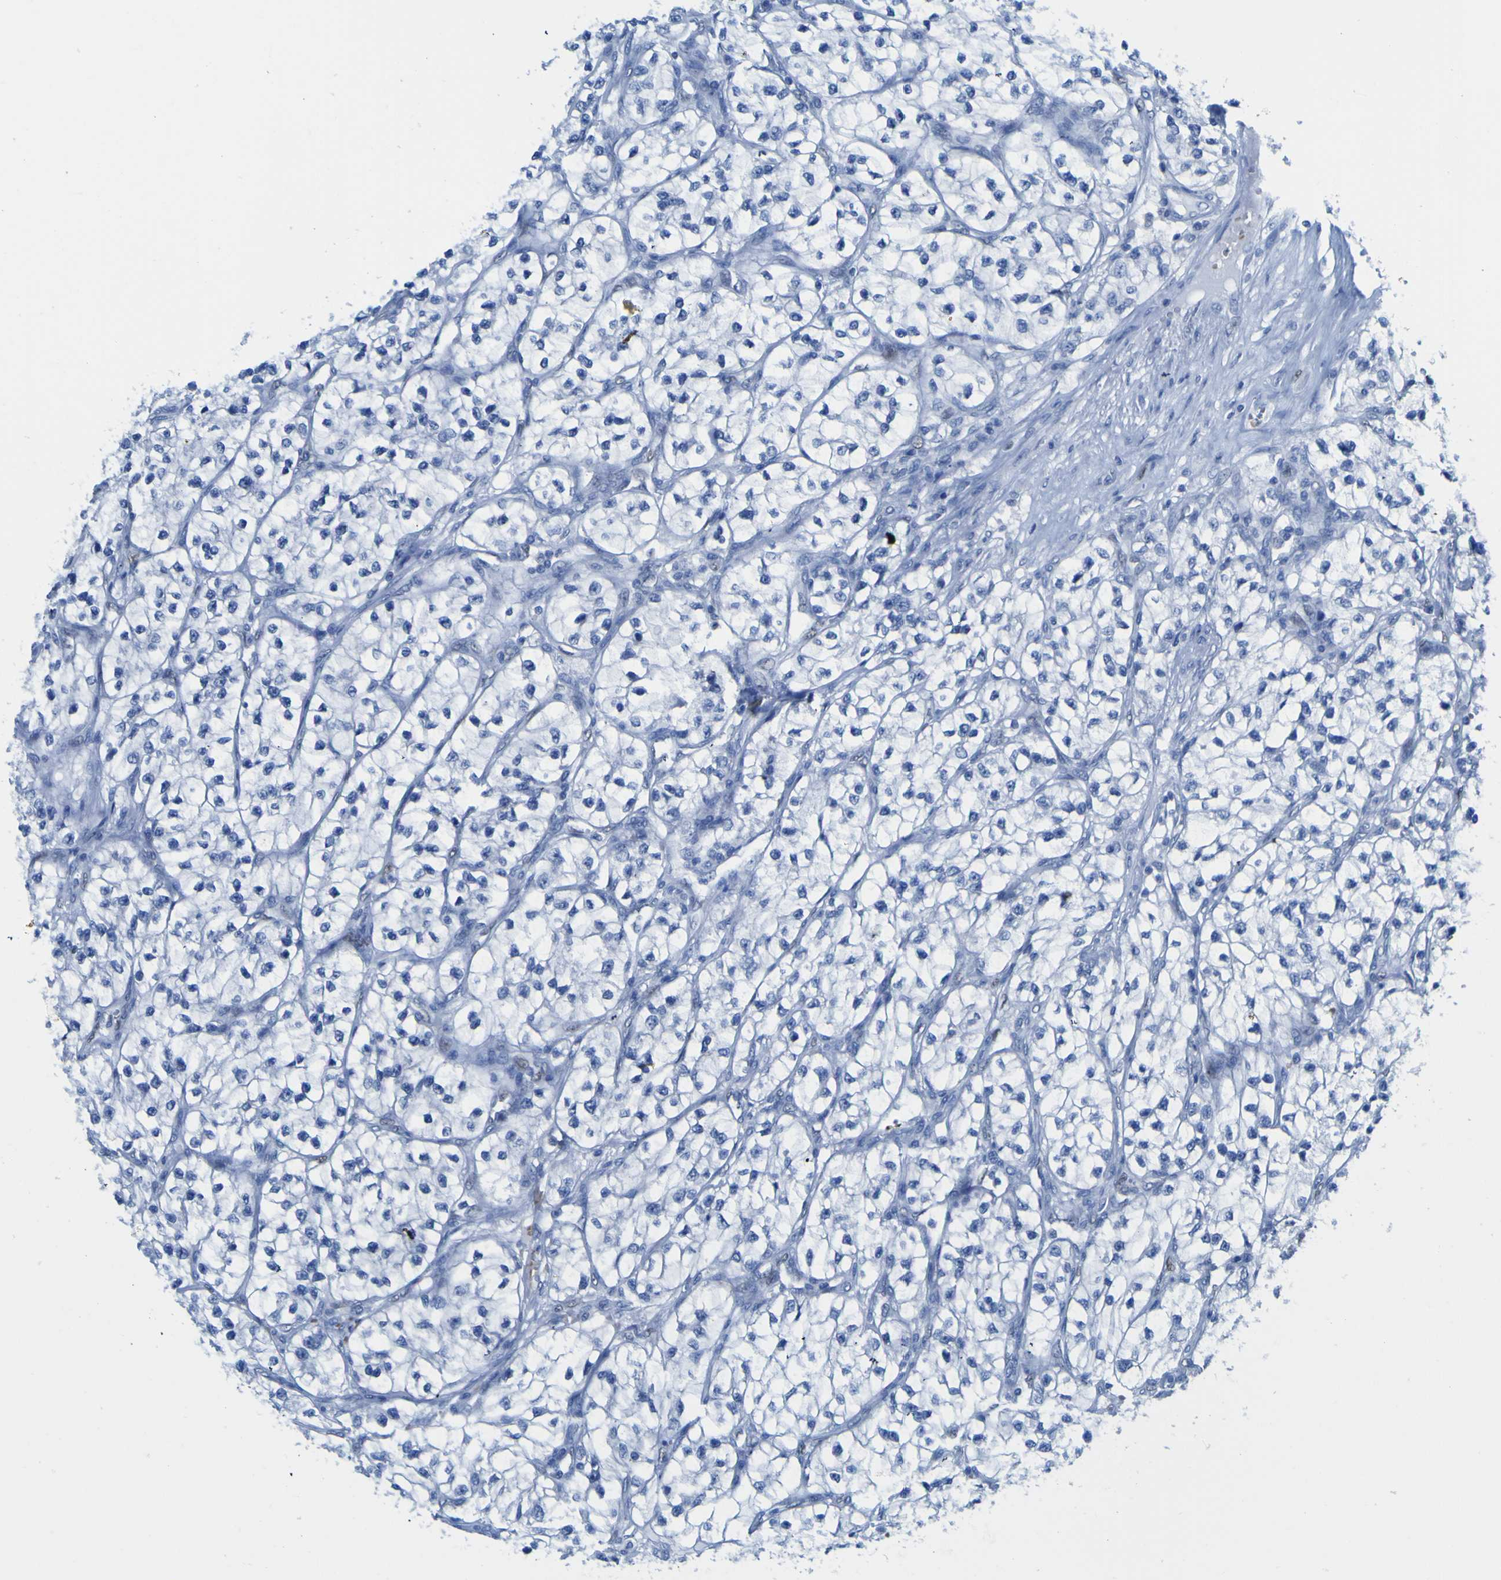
{"staining": {"intensity": "negative", "quantity": "none", "location": "none"}, "tissue": "renal cancer", "cell_type": "Tumor cells", "image_type": "cancer", "snomed": [{"axis": "morphology", "description": "Adenocarcinoma, NOS"}, {"axis": "topography", "description": "Kidney"}], "caption": "An immunohistochemistry (IHC) histopathology image of renal cancer (adenocarcinoma) is shown. There is no staining in tumor cells of renal cancer (adenocarcinoma).", "gene": "DACH1", "patient": {"sex": "female", "age": 57}}